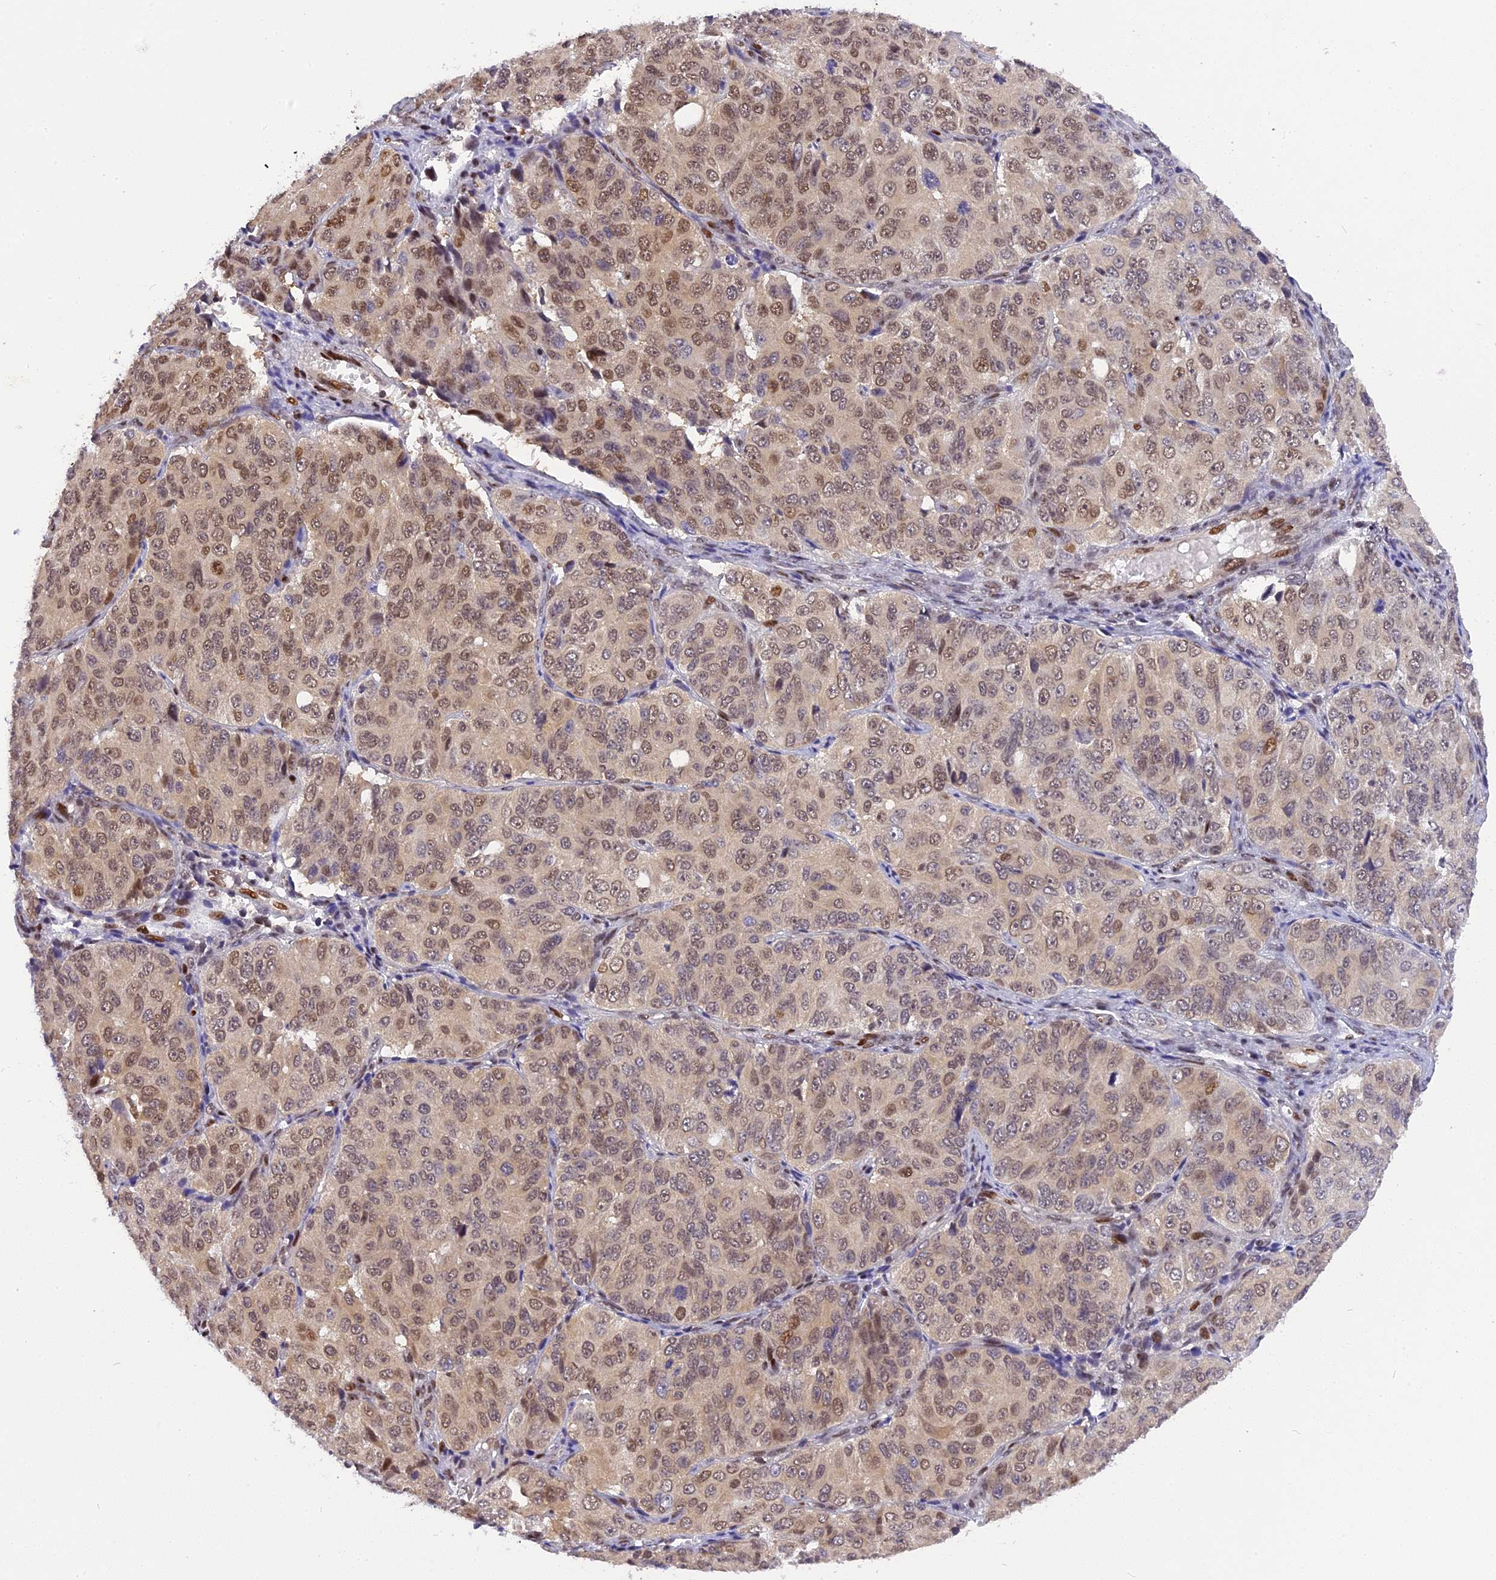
{"staining": {"intensity": "moderate", "quantity": "25%-75%", "location": "nuclear"}, "tissue": "ovarian cancer", "cell_type": "Tumor cells", "image_type": "cancer", "snomed": [{"axis": "morphology", "description": "Carcinoma, endometroid"}, {"axis": "topography", "description": "Ovary"}], "caption": "Protein expression analysis of human endometroid carcinoma (ovarian) reveals moderate nuclear expression in about 25%-75% of tumor cells.", "gene": "RABGGTA", "patient": {"sex": "female", "age": 51}}